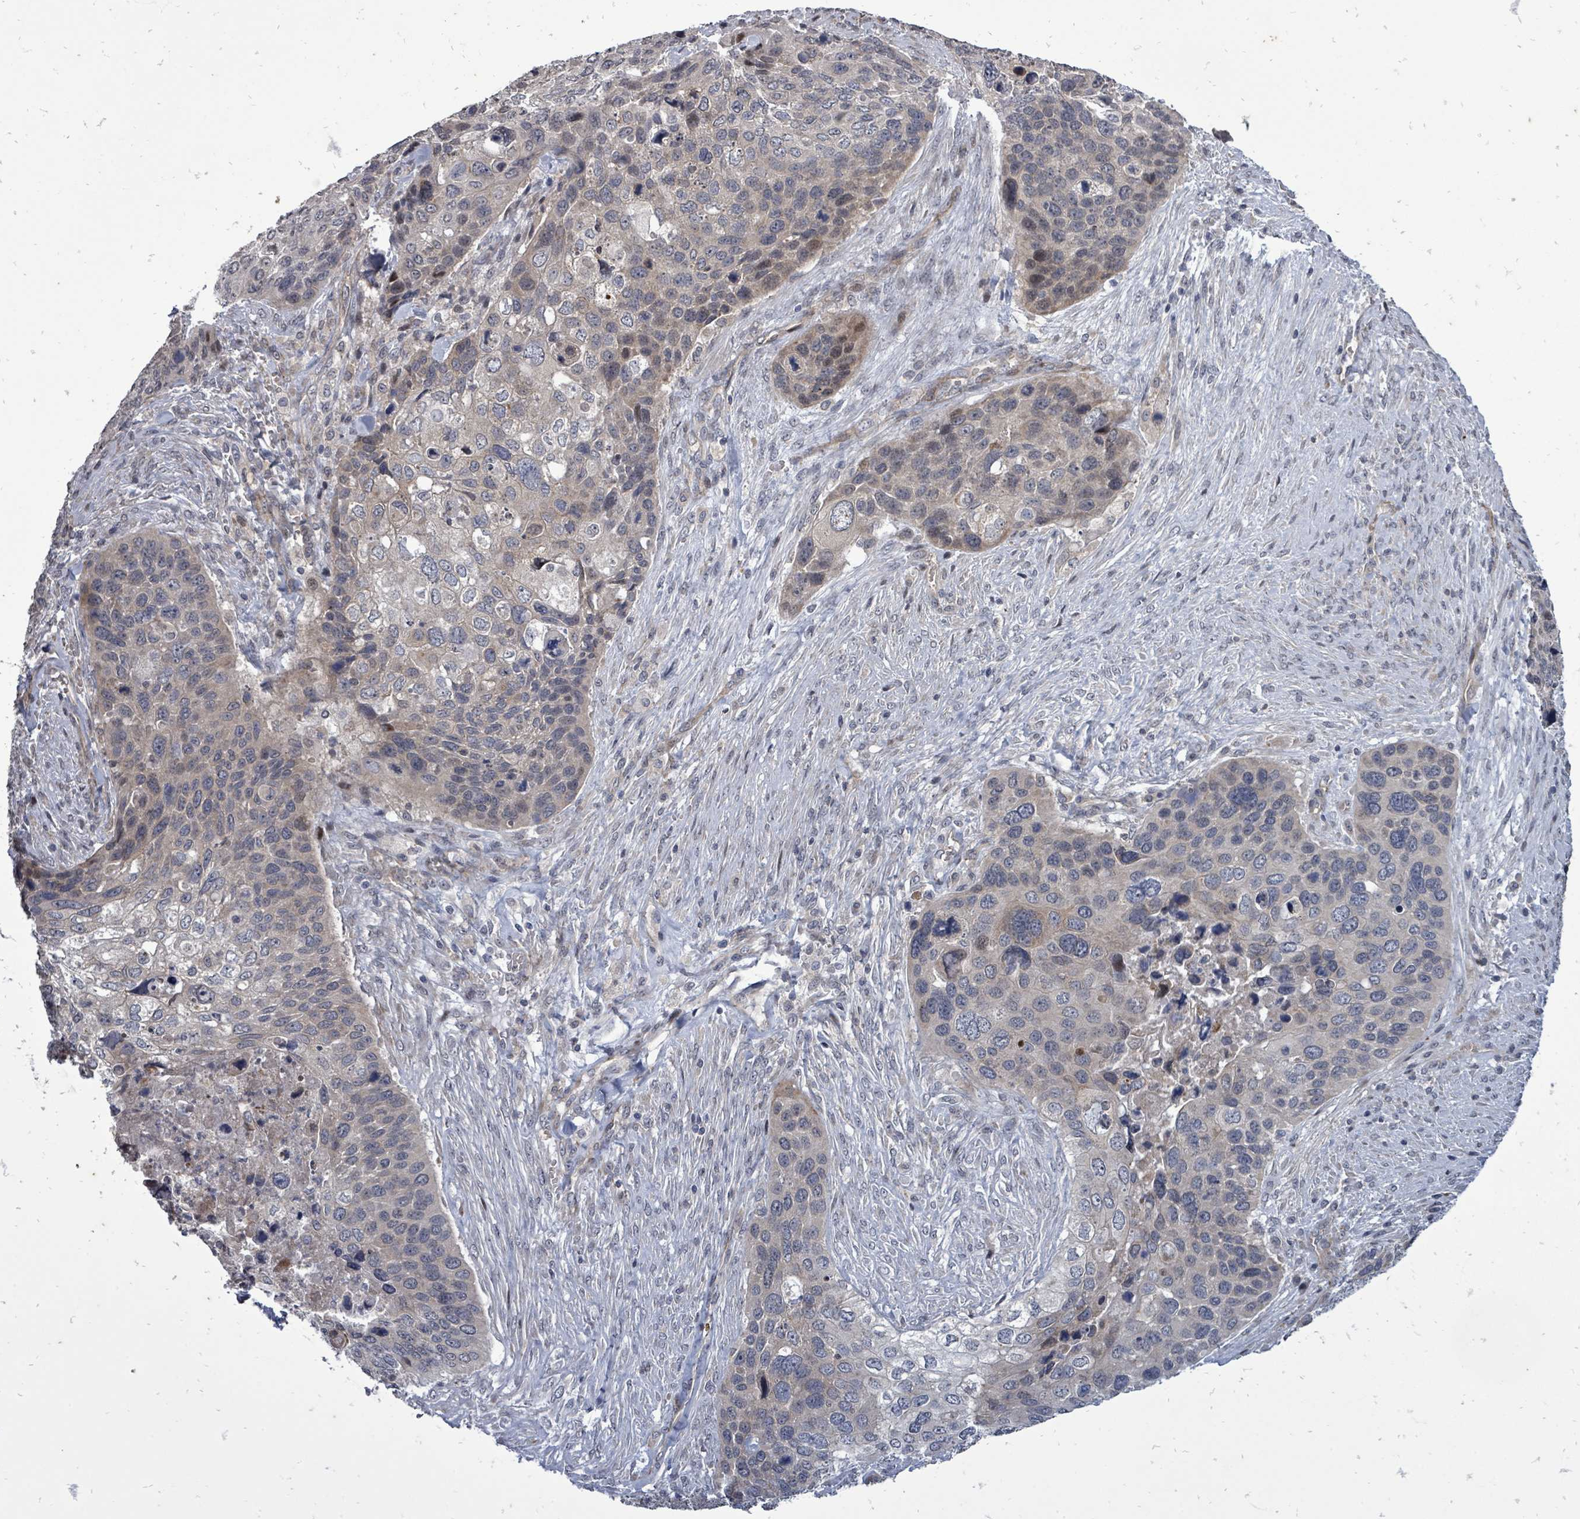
{"staining": {"intensity": "weak", "quantity": "<25%", "location": "nuclear"}, "tissue": "skin cancer", "cell_type": "Tumor cells", "image_type": "cancer", "snomed": [{"axis": "morphology", "description": "Basal cell carcinoma"}, {"axis": "topography", "description": "Skin"}], "caption": "The histopathology image displays no staining of tumor cells in basal cell carcinoma (skin). (Stains: DAB IHC with hematoxylin counter stain, Microscopy: brightfield microscopy at high magnification).", "gene": "RALGAPB", "patient": {"sex": "female", "age": 74}}